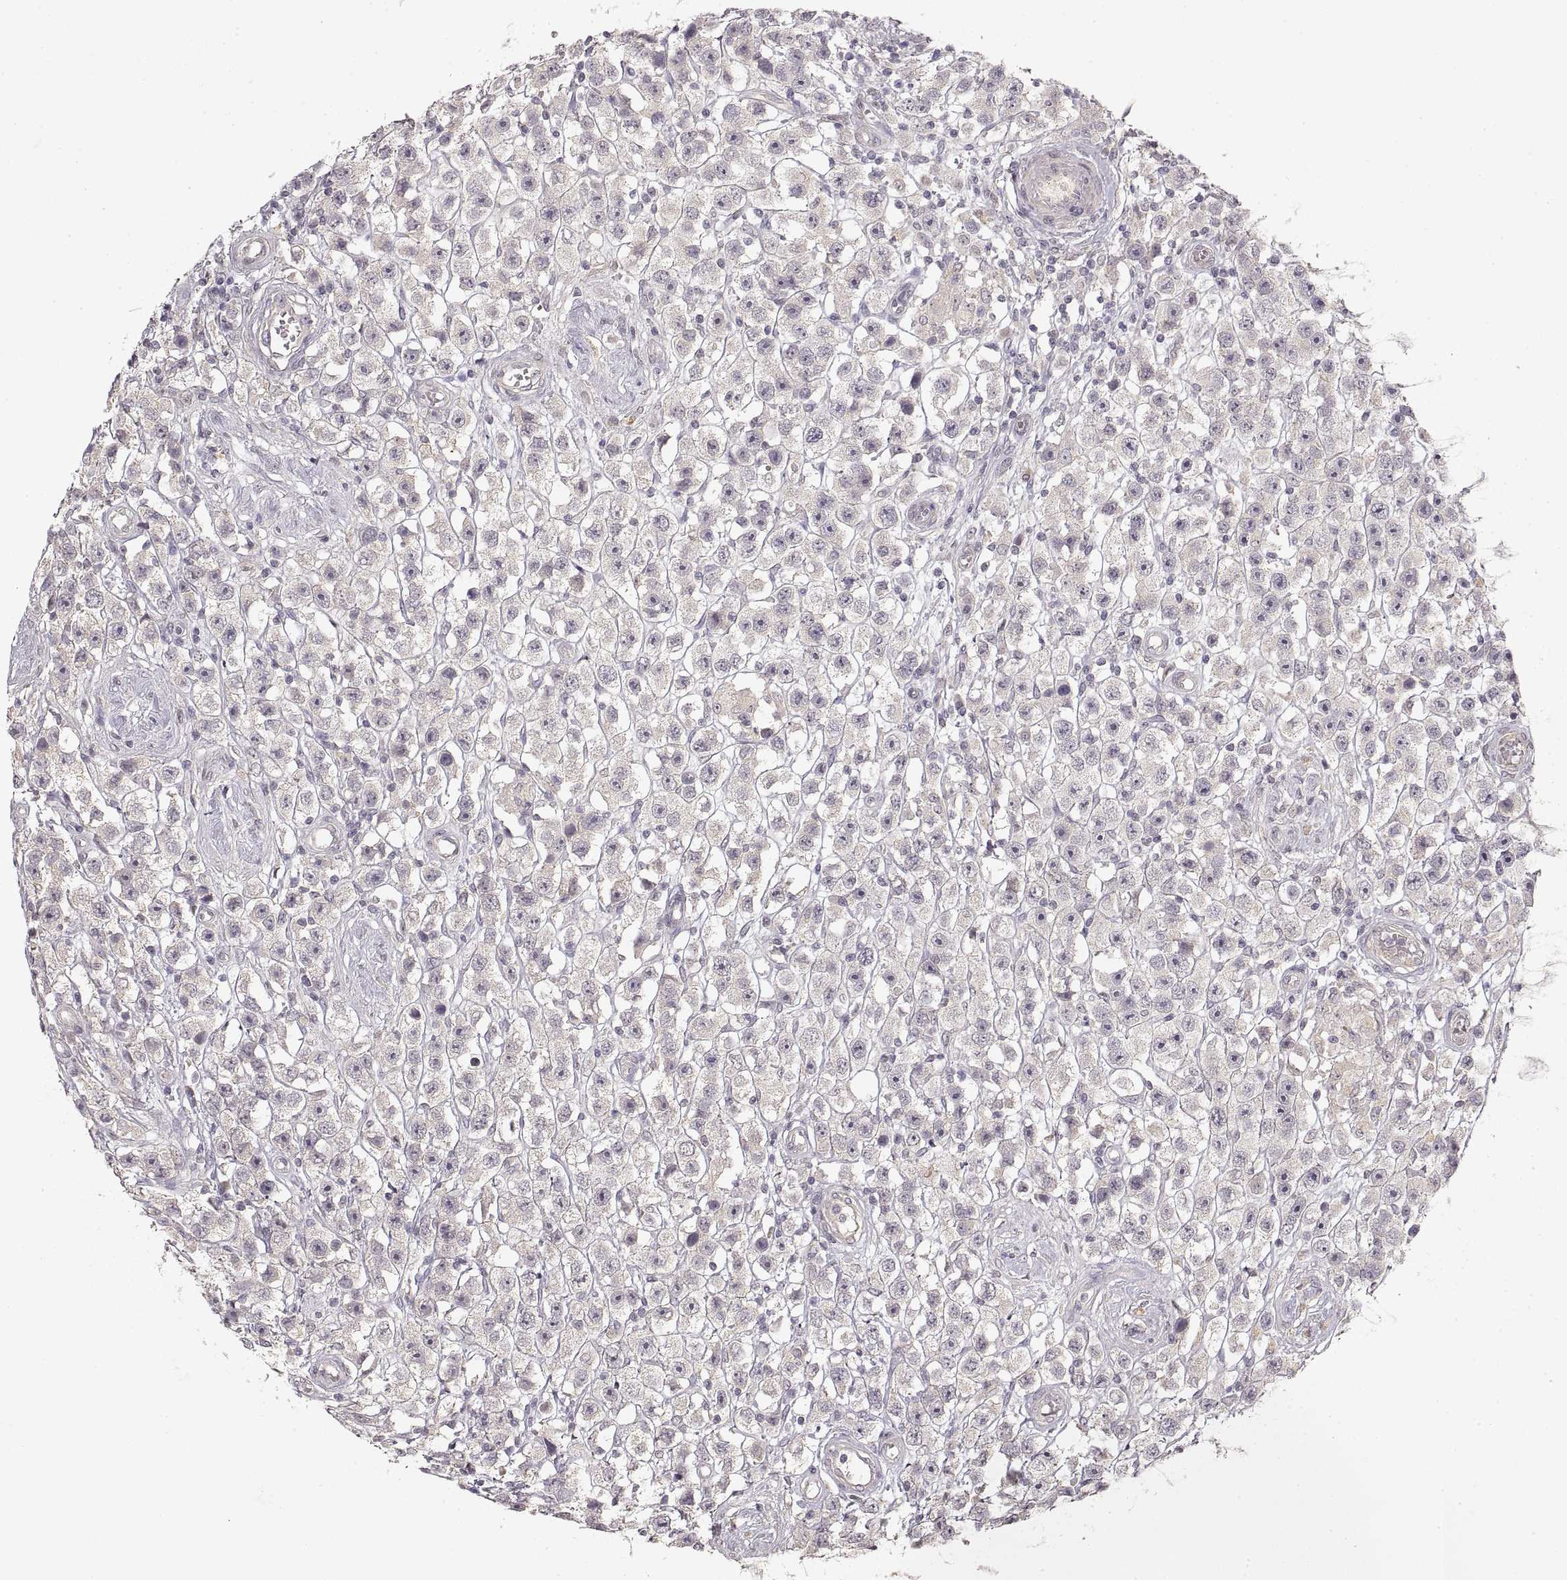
{"staining": {"intensity": "negative", "quantity": "none", "location": "none"}, "tissue": "testis cancer", "cell_type": "Tumor cells", "image_type": "cancer", "snomed": [{"axis": "morphology", "description": "Seminoma, NOS"}, {"axis": "topography", "description": "Testis"}], "caption": "Immunohistochemistry (IHC) of human seminoma (testis) displays no positivity in tumor cells. The staining is performed using DAB brown chromogen with nuclei counter-stained in using hematoxylin.", "gene": "LAMC2", "patient": {"sex": "male", "age": 45}}